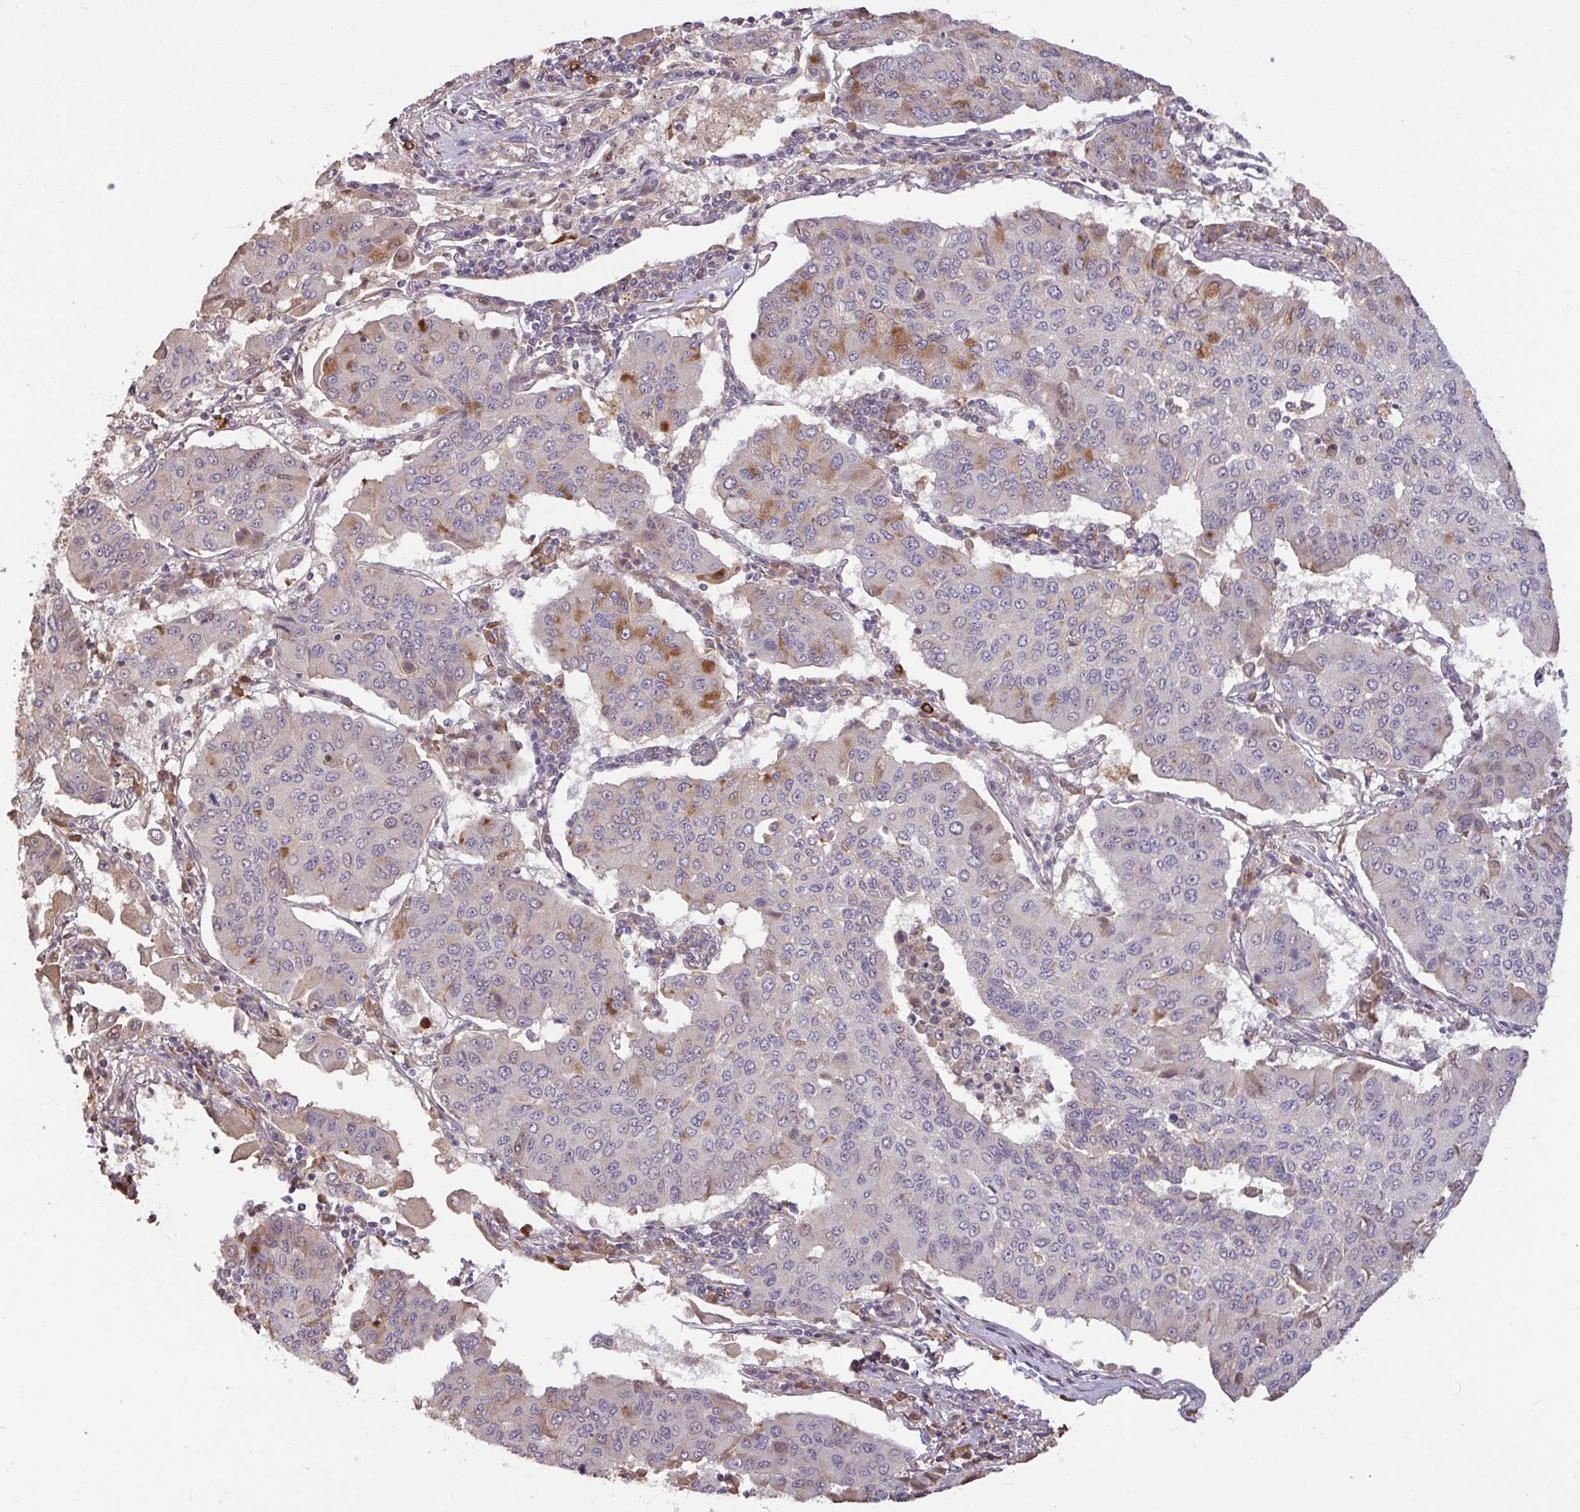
{"staining": {"intensity": "weak", "quantity": "<25%", "location": "cytoplasmic/membranous,nuclear"}, "tissue": "lung cancer", "cell_type": "Tumor cells", "image_type": "cancer", "snomed": [{"axis": "morphology", "description": "Squamous cell carcinoma, NOS"}, {"axis": "topography", "description": "Lung"}], "caption": "Immunohistochemistry of human lung squamous cell carcinoma exhibits no expression in tumor cells.", "gene": "FCER1A", "patient": {"sex": "male", "age": 74}}